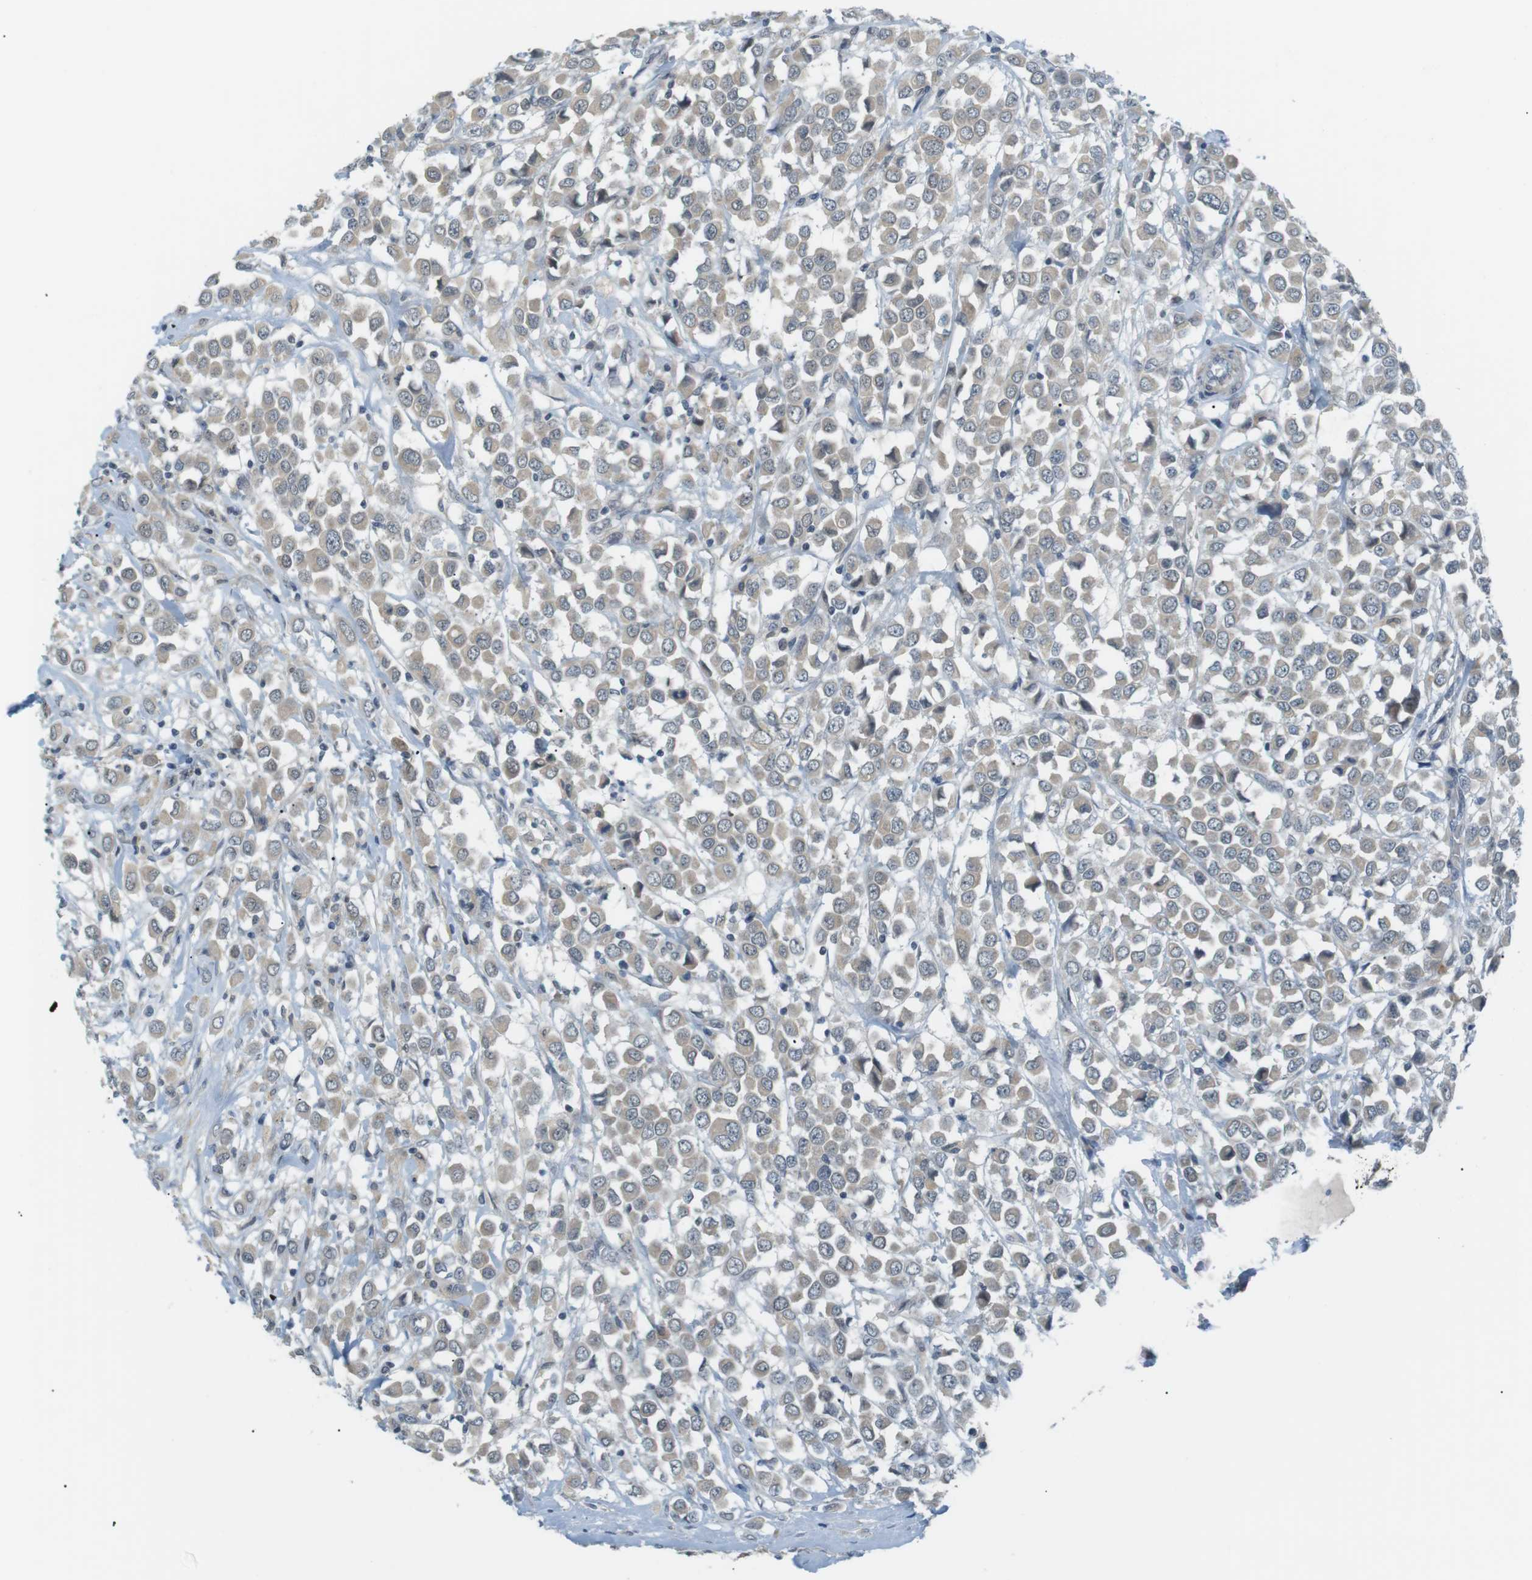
{"staining": {"intensity": "weak", "quantity": "25%-75%", "location": "cytoplasmic/membranous"}, "tissue": "breast cancer", "cell_type": "Tumor cells", "image_type": "cancer", "snomed": [{"axis": "morphology", "description": "Duct carcinoma"}, {"axis": "topography", "description": "Breast"}], "caption": "Protein staining reveals weak cytoplasmic/membranous positivity in about 25%-75% of tumor cells in breast cancer (intraductal carcinoma).", "gene": "RTN3", "patient": {"sex": "female", "age": 61}}